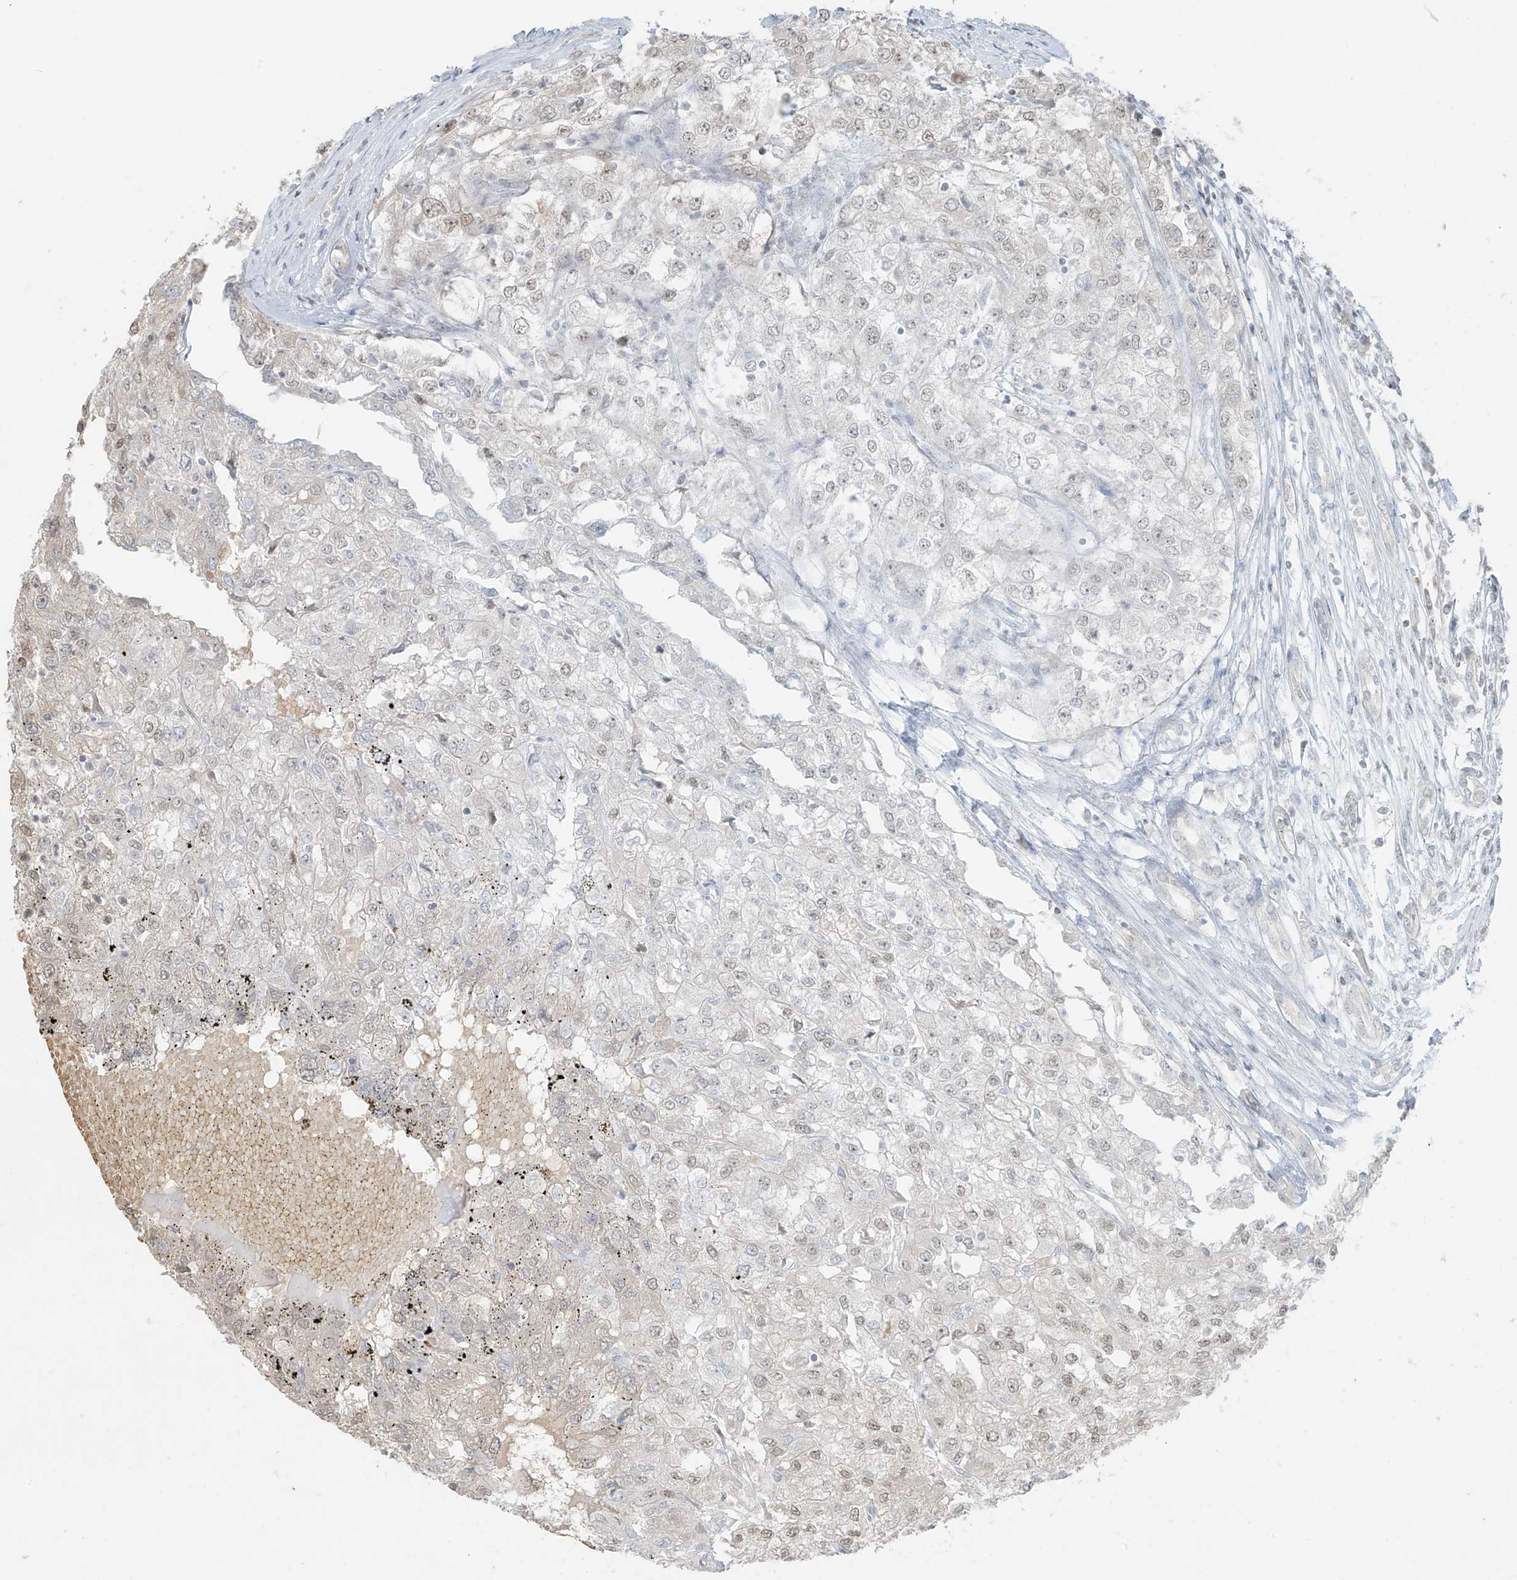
{"staining": {"intensity": "weak", "quantity": "<25%", "location": "nuclear"}, "tissue": "renal cancer", "cell_type": "Tumor cells", "image_type": "cancer", "snomed": [{"axis": "morphology", "description": "Adenocarcinoma, NOS"}, {"axis": "topography", "description": "Kidney"}], "caption": "DAB (3,3'-diaminobenzidine) immunohistochemical staining of human renal adenocarcinoma exhibits no significant expression in tumor cells.", "gene": "TTC22", "patient": {"sex": "female", "age": 54}}